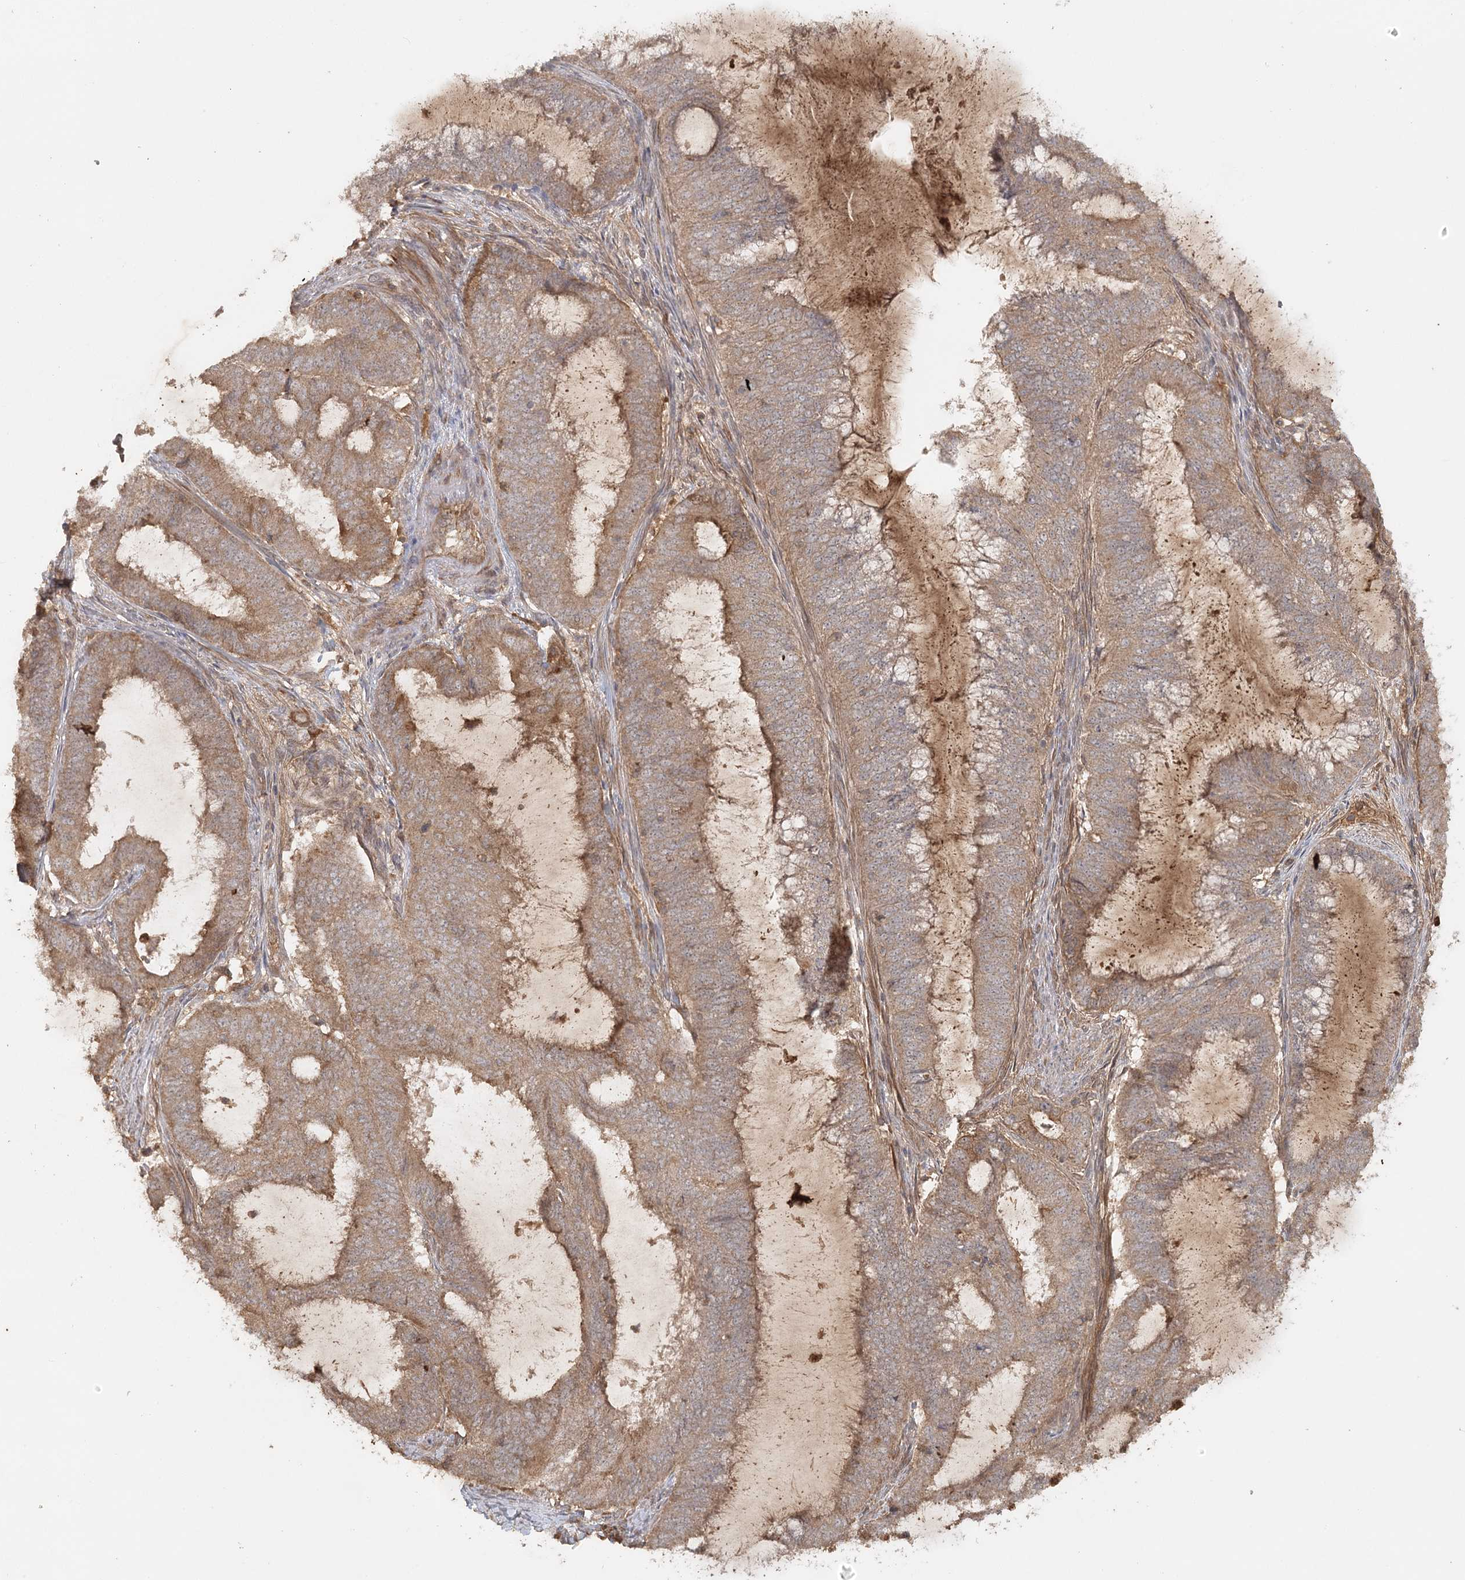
{"staining": {"intensity": "moderate", "quantity": ">75%", "location": "cytoplasmic/membranous"}, "tissue": "endometrial cancer", "cell_type": "Tumor cells", "image_type": "cancer", "snomed": [{"axis": "morphology", "description": "Adenocarcinoma, NOS"}, {"axis": "topography", "description": "Endometrium"}], "caption": "This photomicrograph shows IHC staining of human adenocarcinoma (endometrial), with medium moderate cytoplasmic/membranous positivity in approximately >75% of tumor cells.", "gene": "ARL13A", "patient": {"sex": "female", "age": 51}}